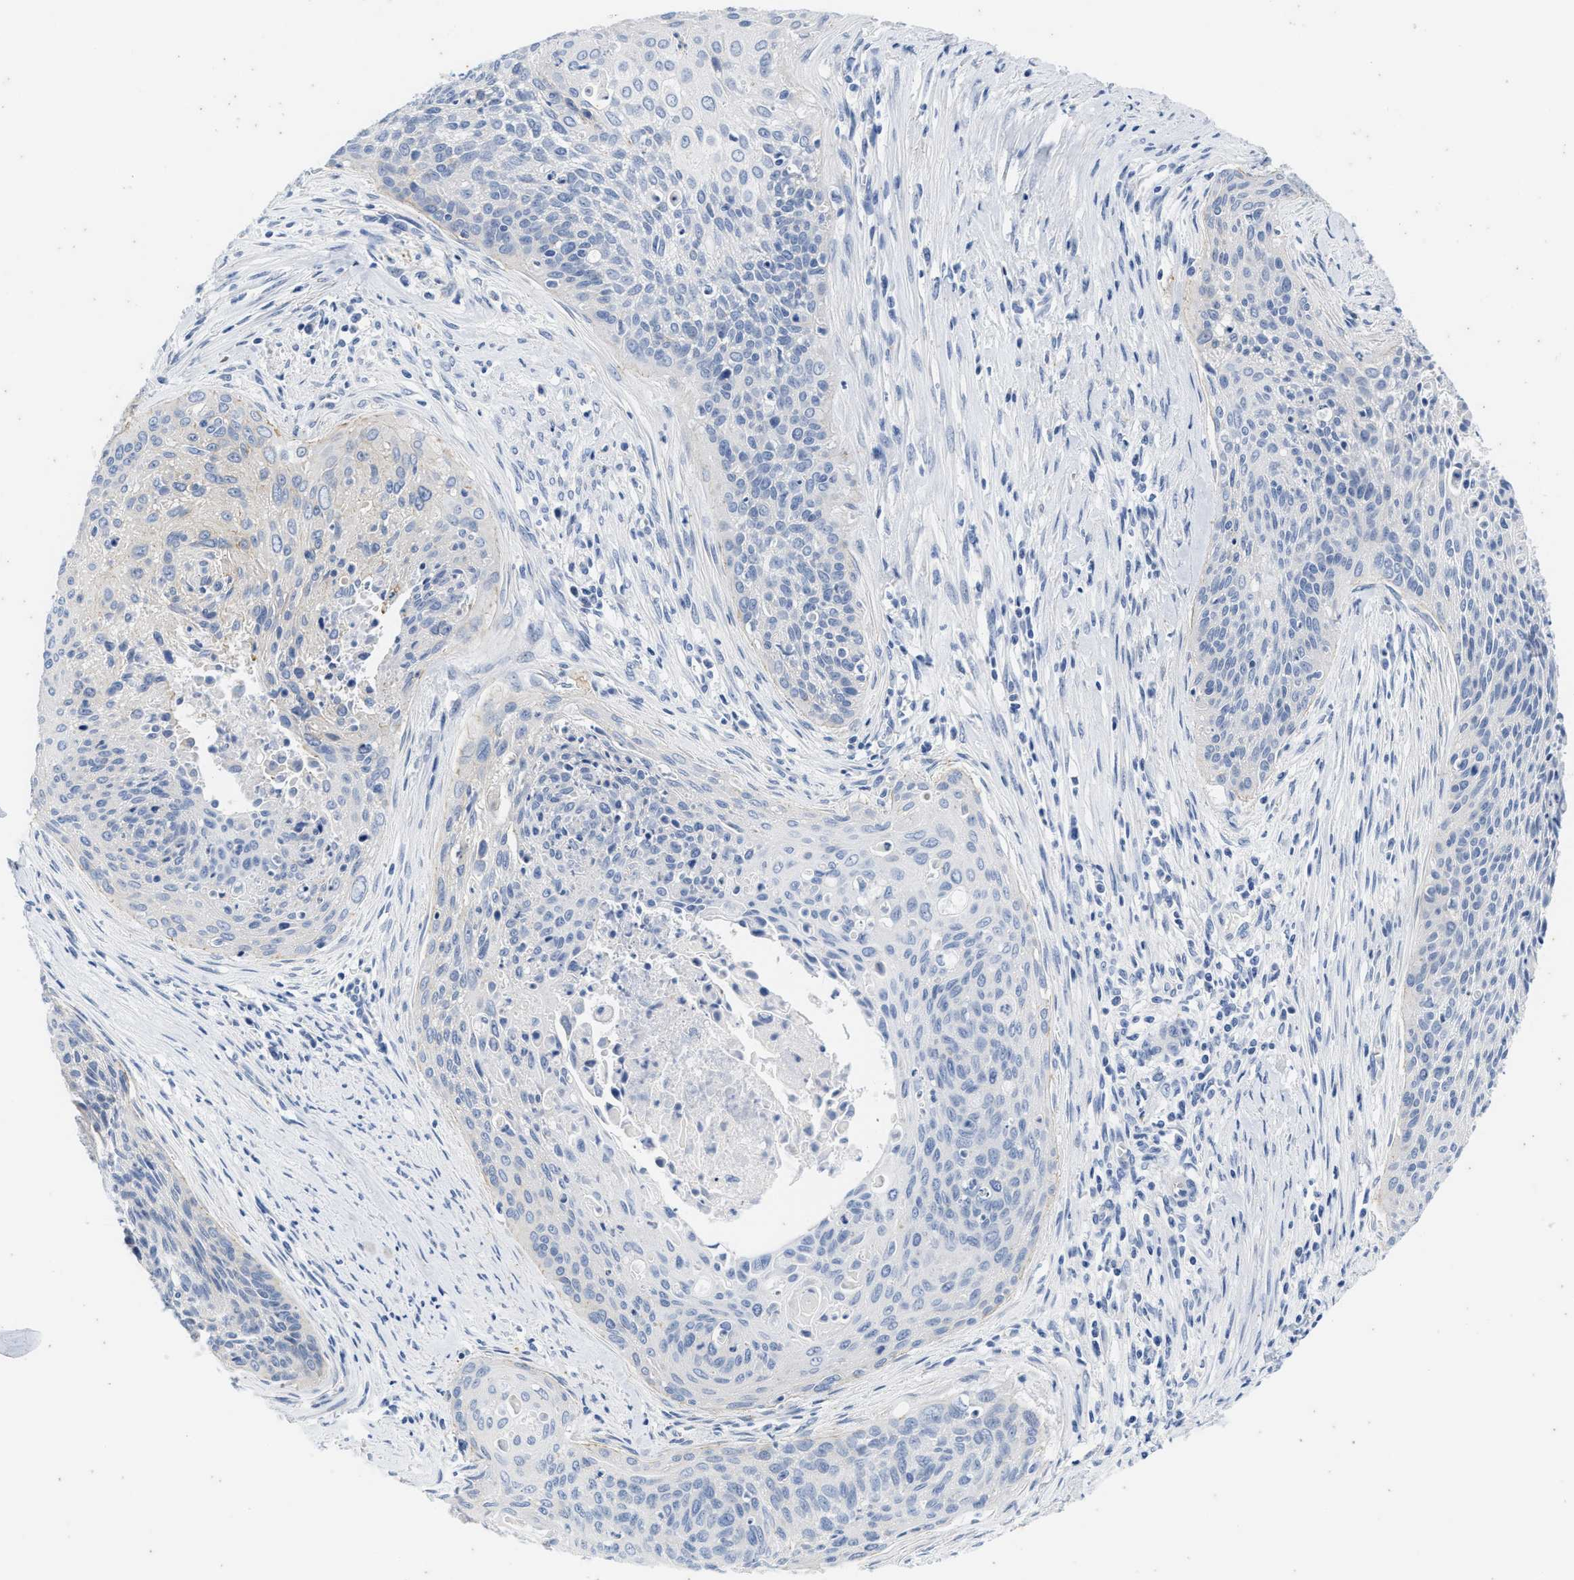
{"staining": {"intensity": "negative", "quantity": "none", "location": "none"}, "tissue": "cervical cancer", "cell_type": "Tumor cells", "image_type": "cancer", "snomed": [{"axis": "morphology", "description": "Squamous cell carcinoma, NOS"}, {"axis": "topography", "description": "Cervix"}], "caption": "A high-resolution histopathology image shows IHC staining of squamous cell carcinoma (cervical), which reveals no significant positivity in tumor cells. (IHC, brightfield microscopy, high magnification).", "gene": "ABCB11", "patient": {"sex": "female", "age": 55}}